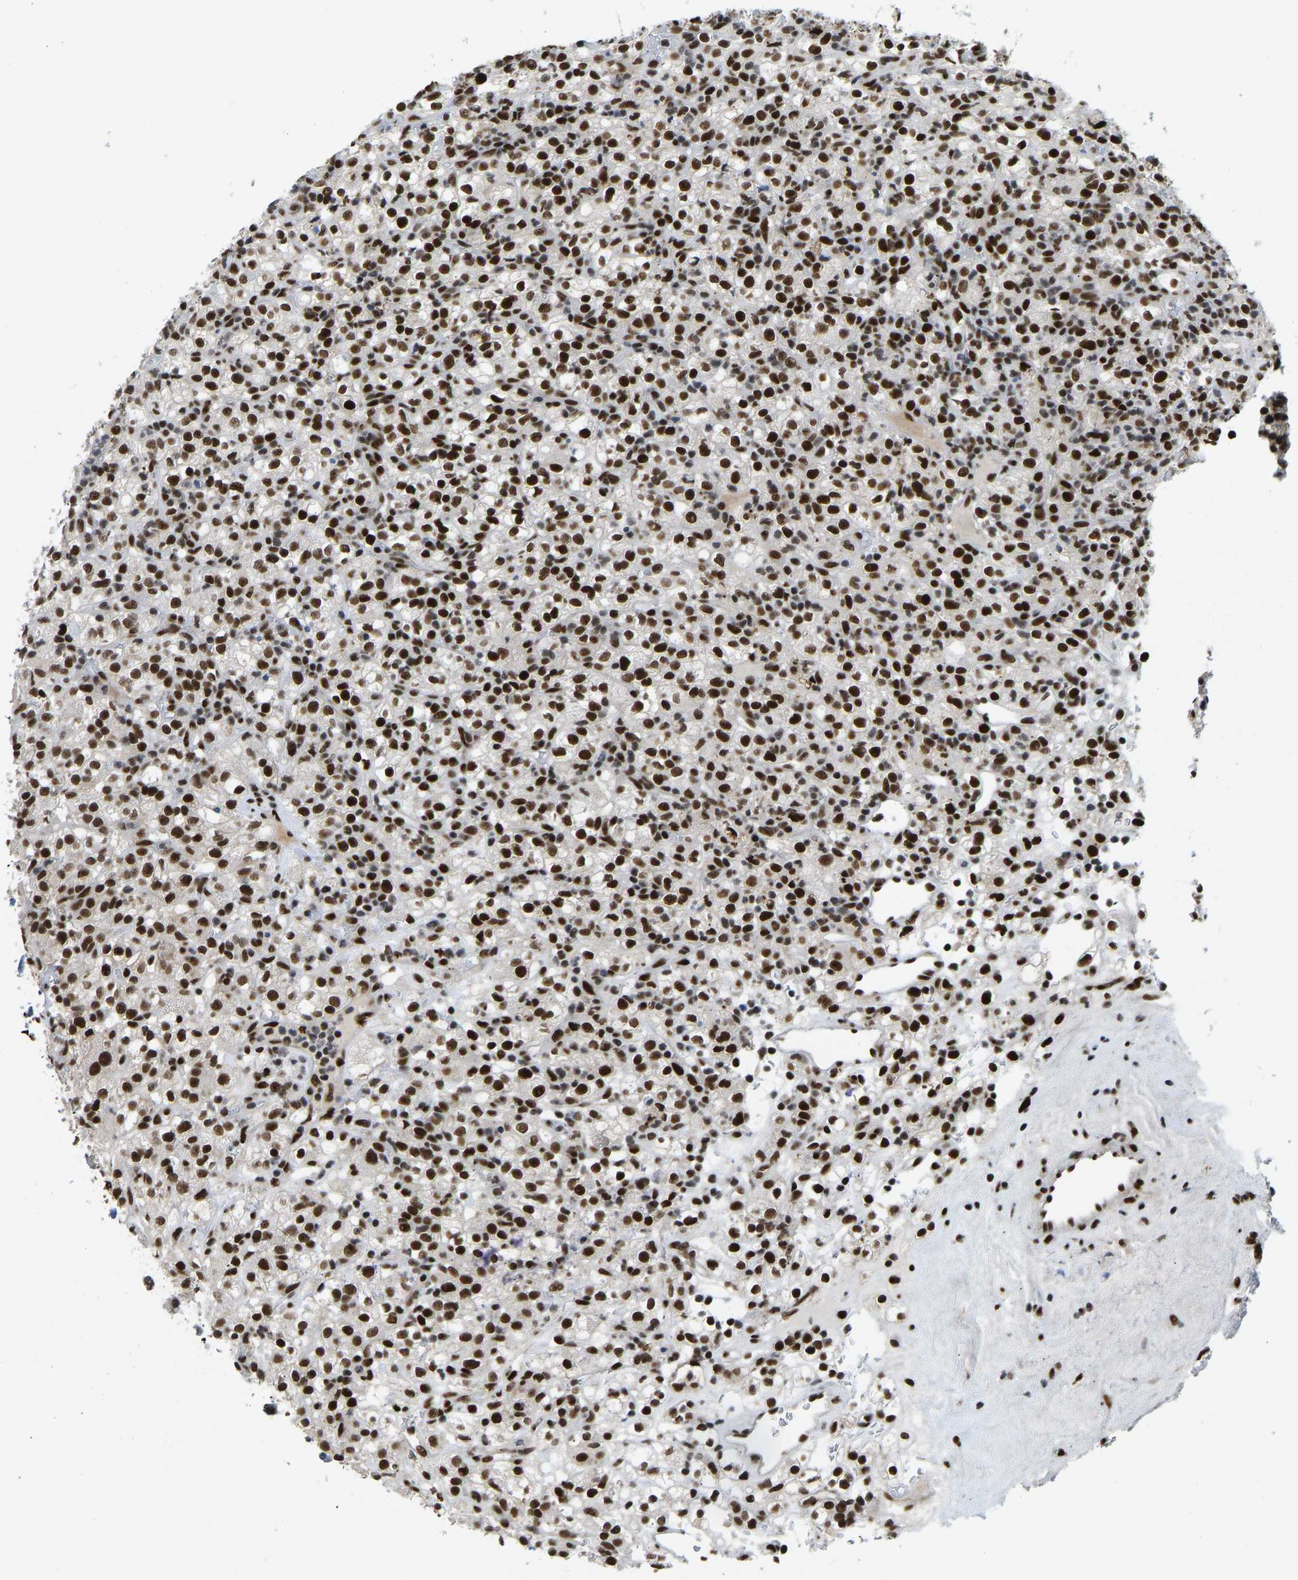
{"staining": {"intensity": "strong", "quantity": ">75%", "location": "nuclear"}, "tissue": "renal cancer", "cell_type": "Tumor cells", "image_type": "cancer", "snomed": [{"axis": "morphology", "description": "Normal tissue, NOS"}, {"axis": "morphology", "description": "Adenocarcinoma, NOS"}, {"axis": "topography", "description": "Kidney"}], "caption": "Immunohistochemical staining of adenocarcinoma (renal) displays strong nuclear protein expression in about >75% of tumor cells.", "gene": "FOXK1", "patient": {"sex": "female", "age": 72}}